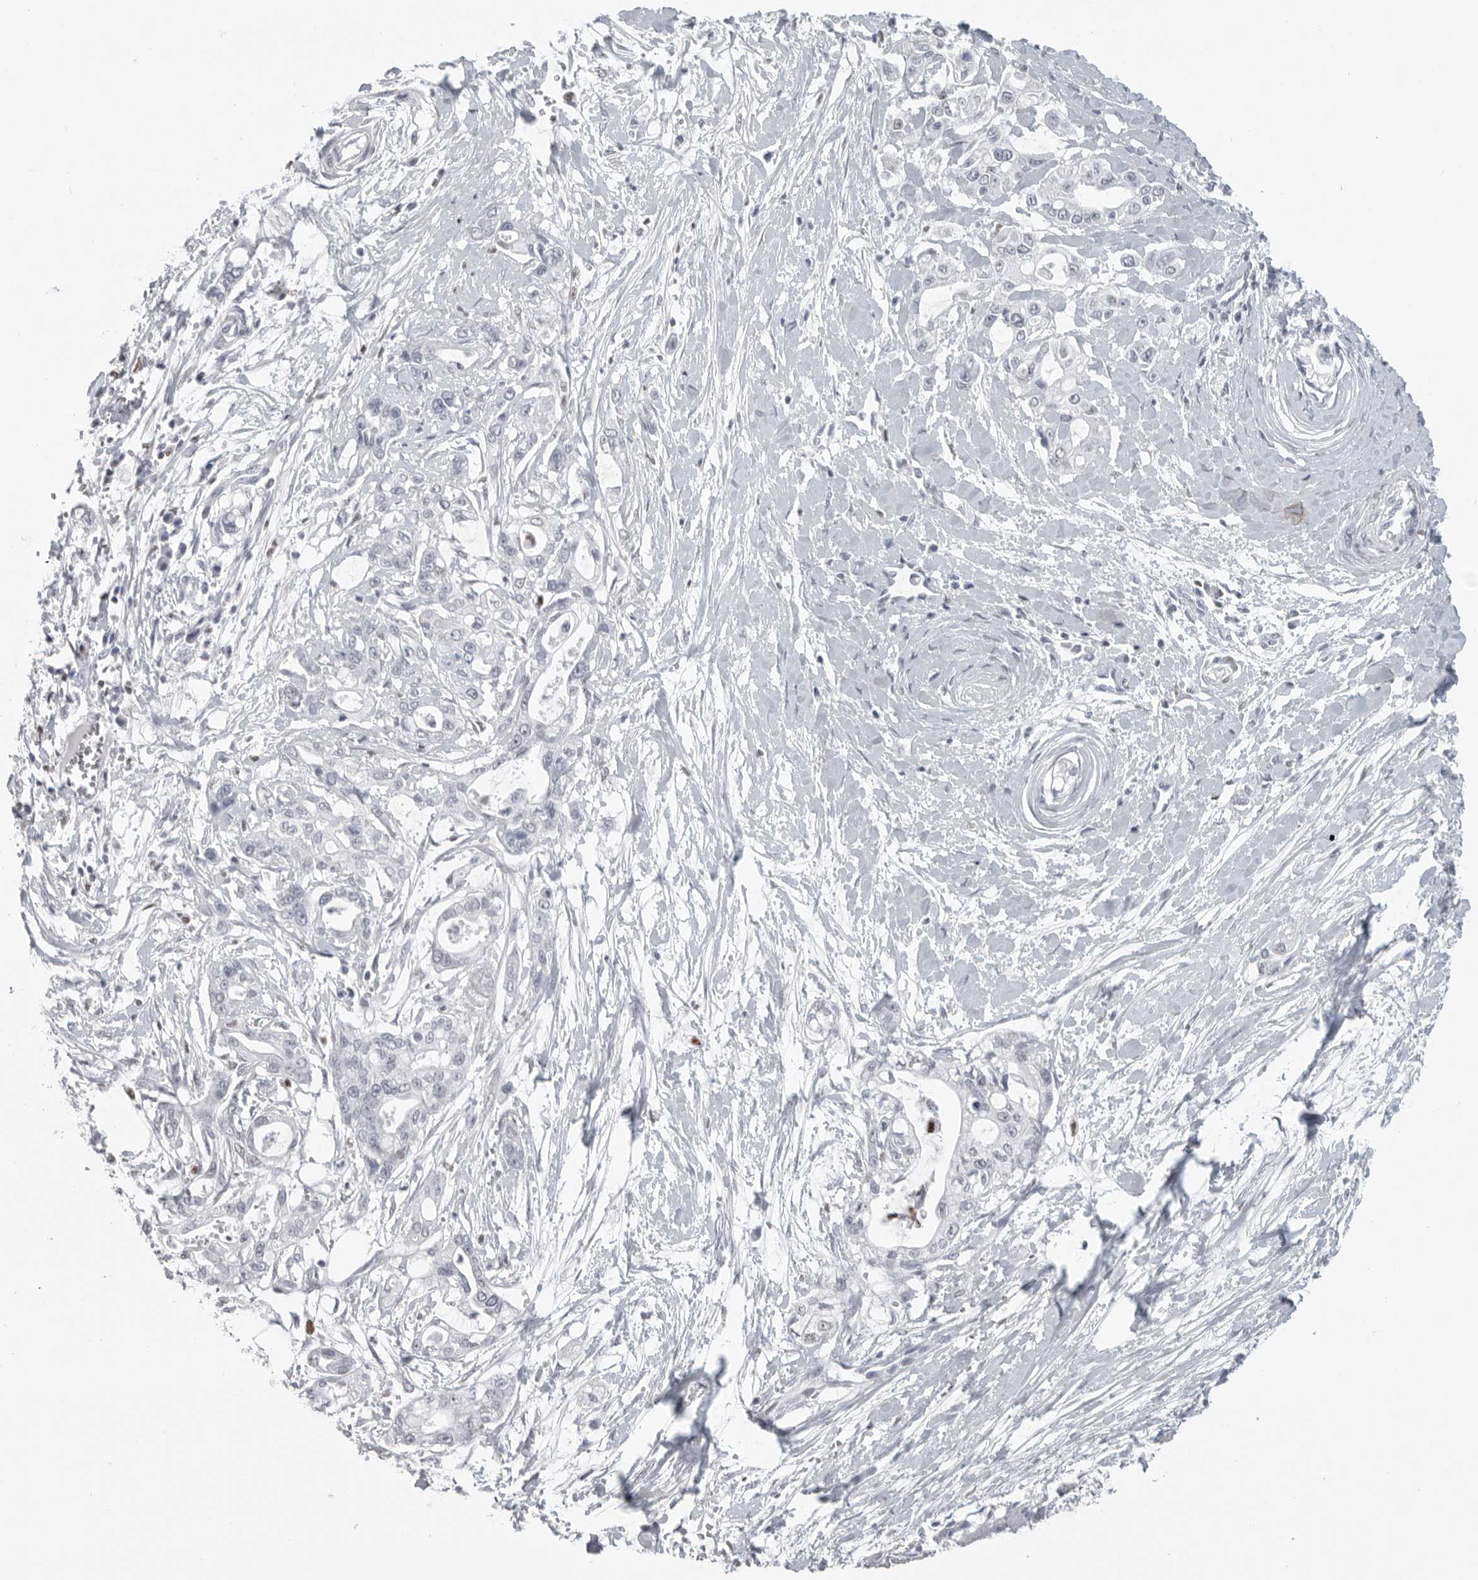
{"staining": {"intensity": "negative", "quantity": "none", "location": "none"}, "tissue": "pancreatic cancer", "cell_type": "Tumor cells", "image_type": "cancer", "snomed": [{"axis": "morphology", "description": "Adenocarcinoma, NOS"}, {"axis": "topography", "description": "Pancreas"}], "caption": "This is an IHC image of human pancreatic cancer (adenocarcinoma). There is no staining in tumor cells.", "gene": "SATB2", "patient": {"sex": "male", "age": 68}}